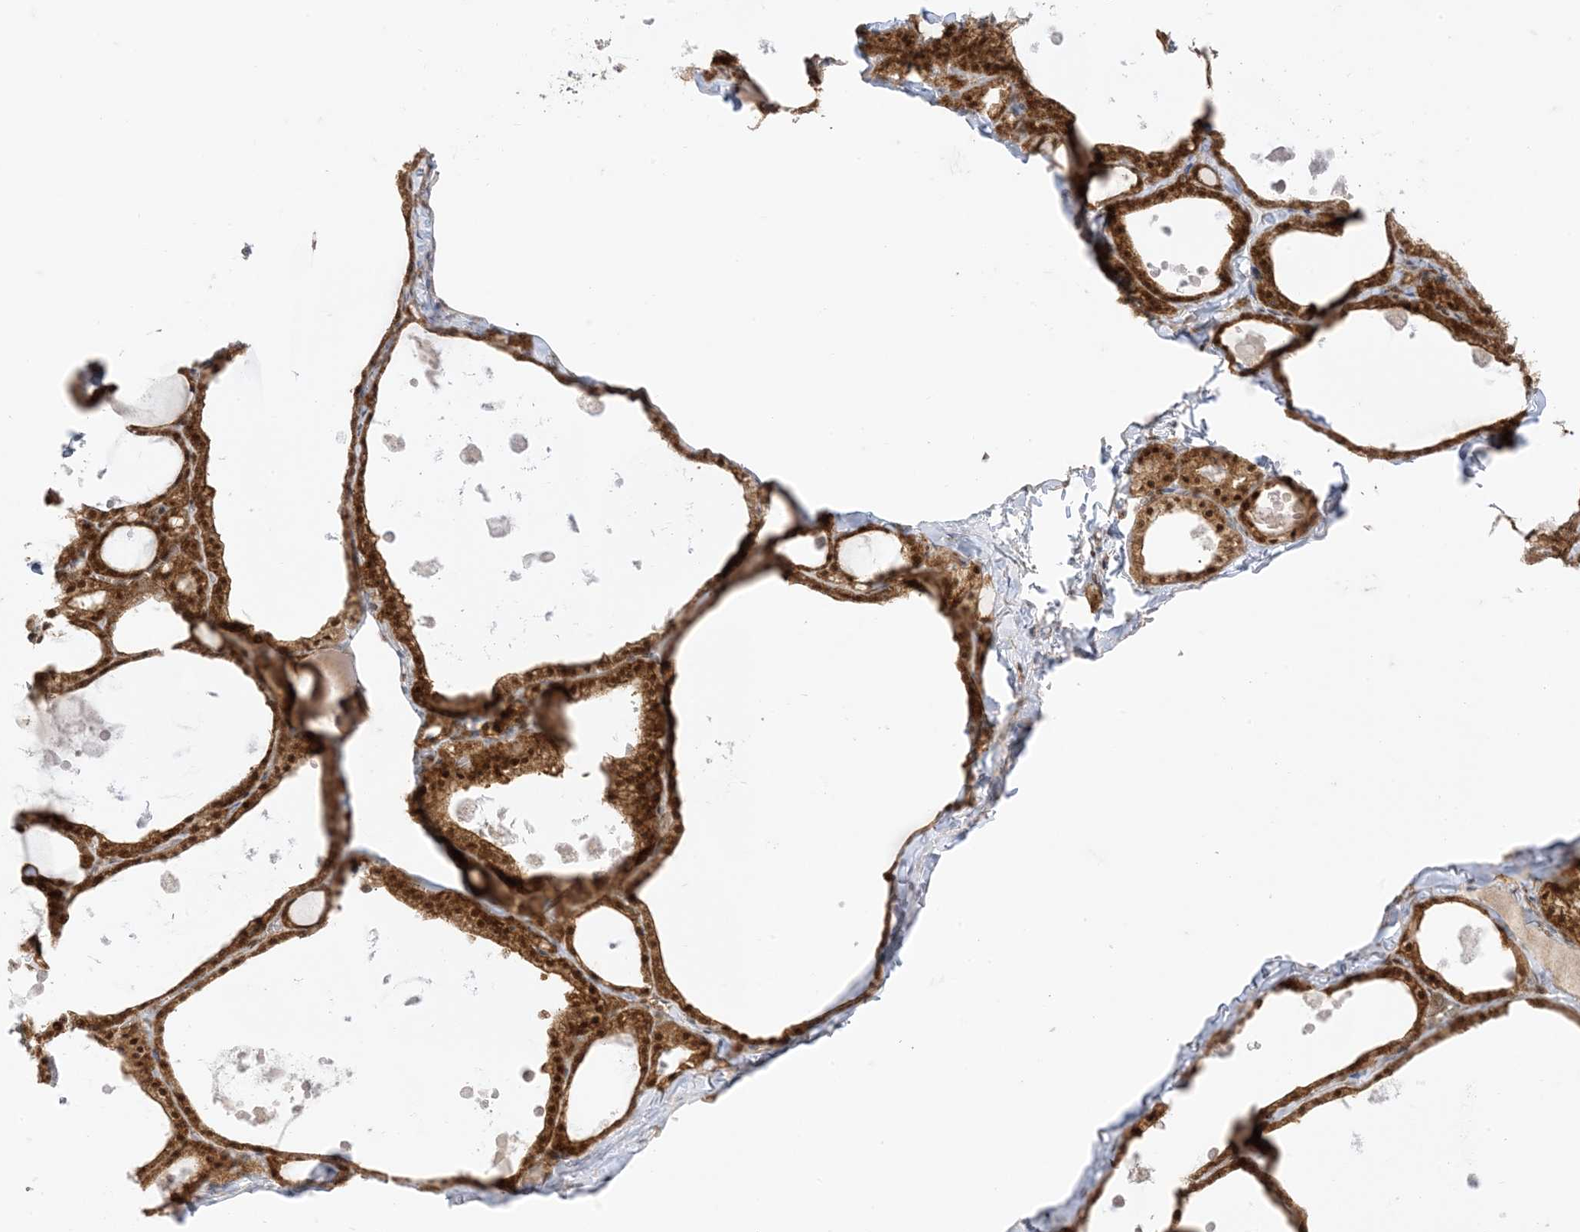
{"staining": {"intensity": "strong", "quantity": ">75%", "location": "cytoplasmic/membranous,nuclear"}, "tissue": "thyroid gland", "cell_type": "Glandular cells", "image_type": "normal", "snomed": [{"axis": "morphology", "description": "Normal tissue, NOS"}, {"axis": "topography", "description": "Thyroid gland"}], "caption": "High-magnification brightfield microscopy of normal thyroid gland stained with DAB (3,3'-diaminobenzidine) (brown) and counterstained with hematoxylin (blue). glandular cells exhibit strong cytoplasmic/membranous,nuclear positivity is seen in approximately>75% of cells.", "gene": "PTPA", "patient": {"sex": "male", "age": 56}}